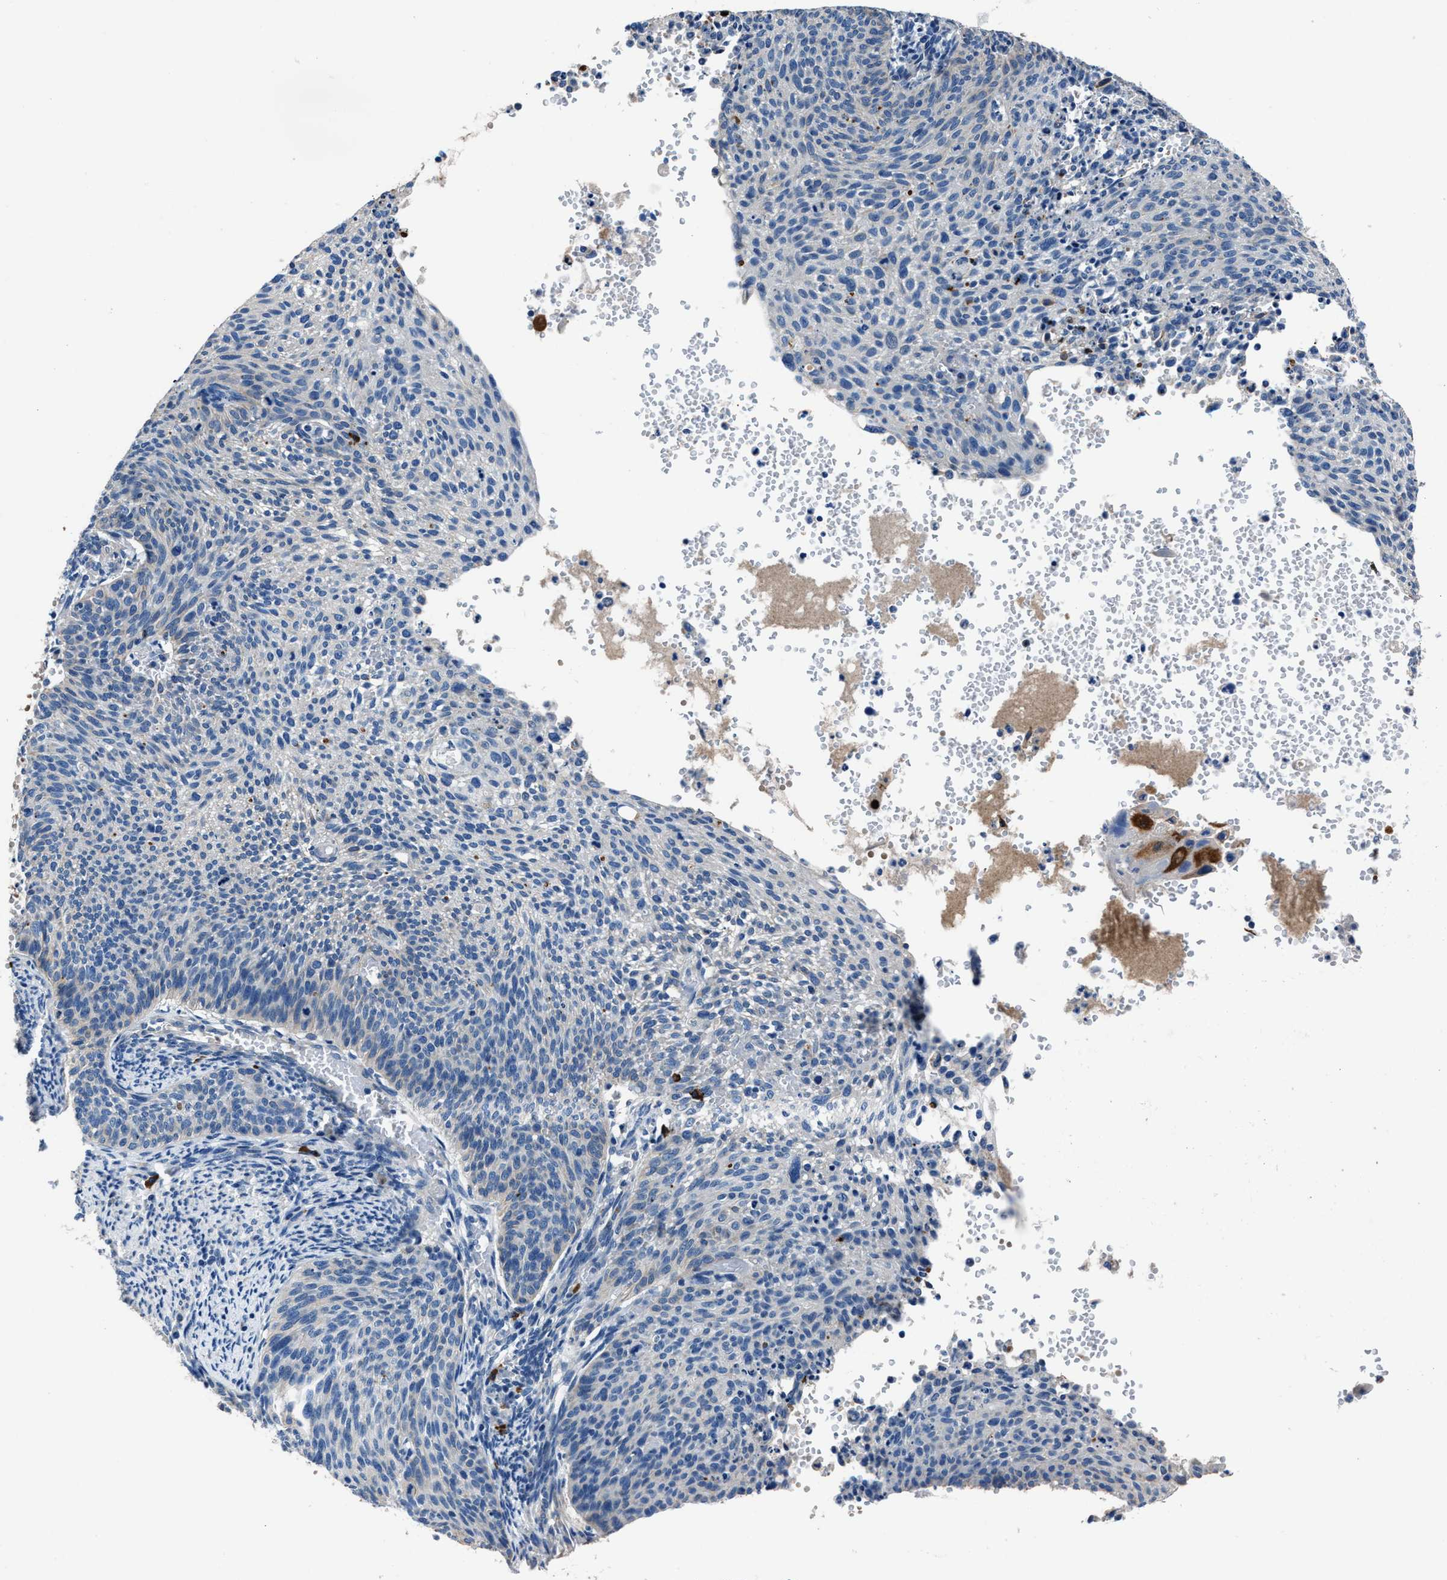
{"staining": {"intensity": "negative", "quantity": "none", "location": "none"}, "tissue": "cervical cancer", "cell_type": "Tumor cells", "image_type": "cancer", "snomed": [{"axis": "morphology", "description": "Squamous cell carcinoma, NOS"}, {"axis": "topography", "description": "Cervix"}], "caption": "Human cervical cancer stained for a protein using IHC exhibits no staining in tumor cells.", "gene": "NACAD", "patient": {"sex": "female", "age": 70}}